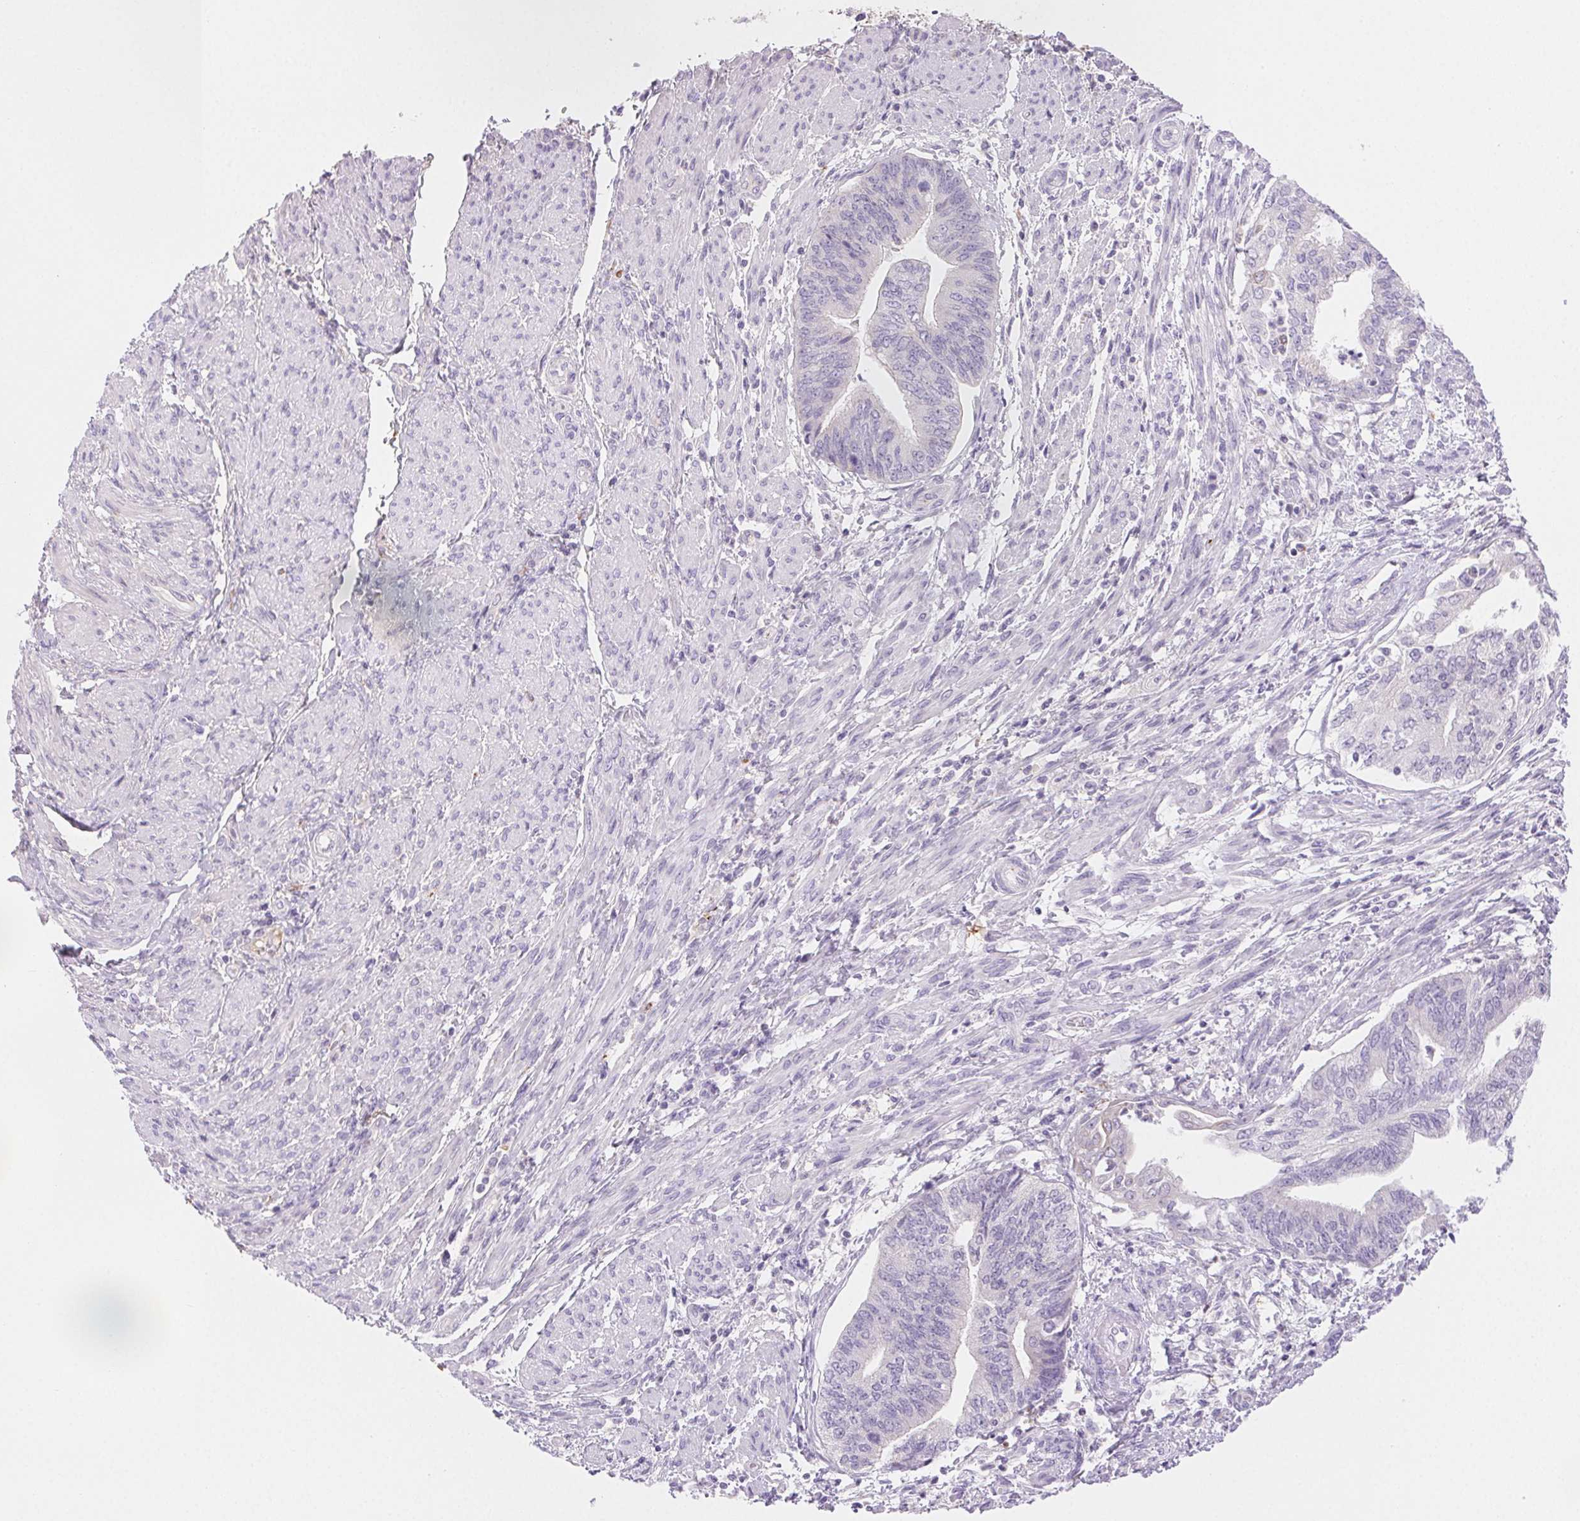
{"staining": {"intensity": "negative", "quantity": "none", "location": "none"}, "tissue": "endometrial cancer", "cell_type": "Tumor cells", "image_type": "cancer", "snomed": [{"axis": "morphology", "description": "Adenocarcinoma, NOS"}, {"axis": "topography", "description": "Endometrium"}], "caption": "The photomicrograph demonstrates no significant staining in tumor cells of endometrial cancer. (Stains: DAB (3,3'-diaminobenzidine) immunohistochemistry (IHC) with hematoxylin counter stain, Microscopy: brightfield microscopy at high magnification).", "gene": "FGA", "patient": {"sex": "female", "age": 65}}